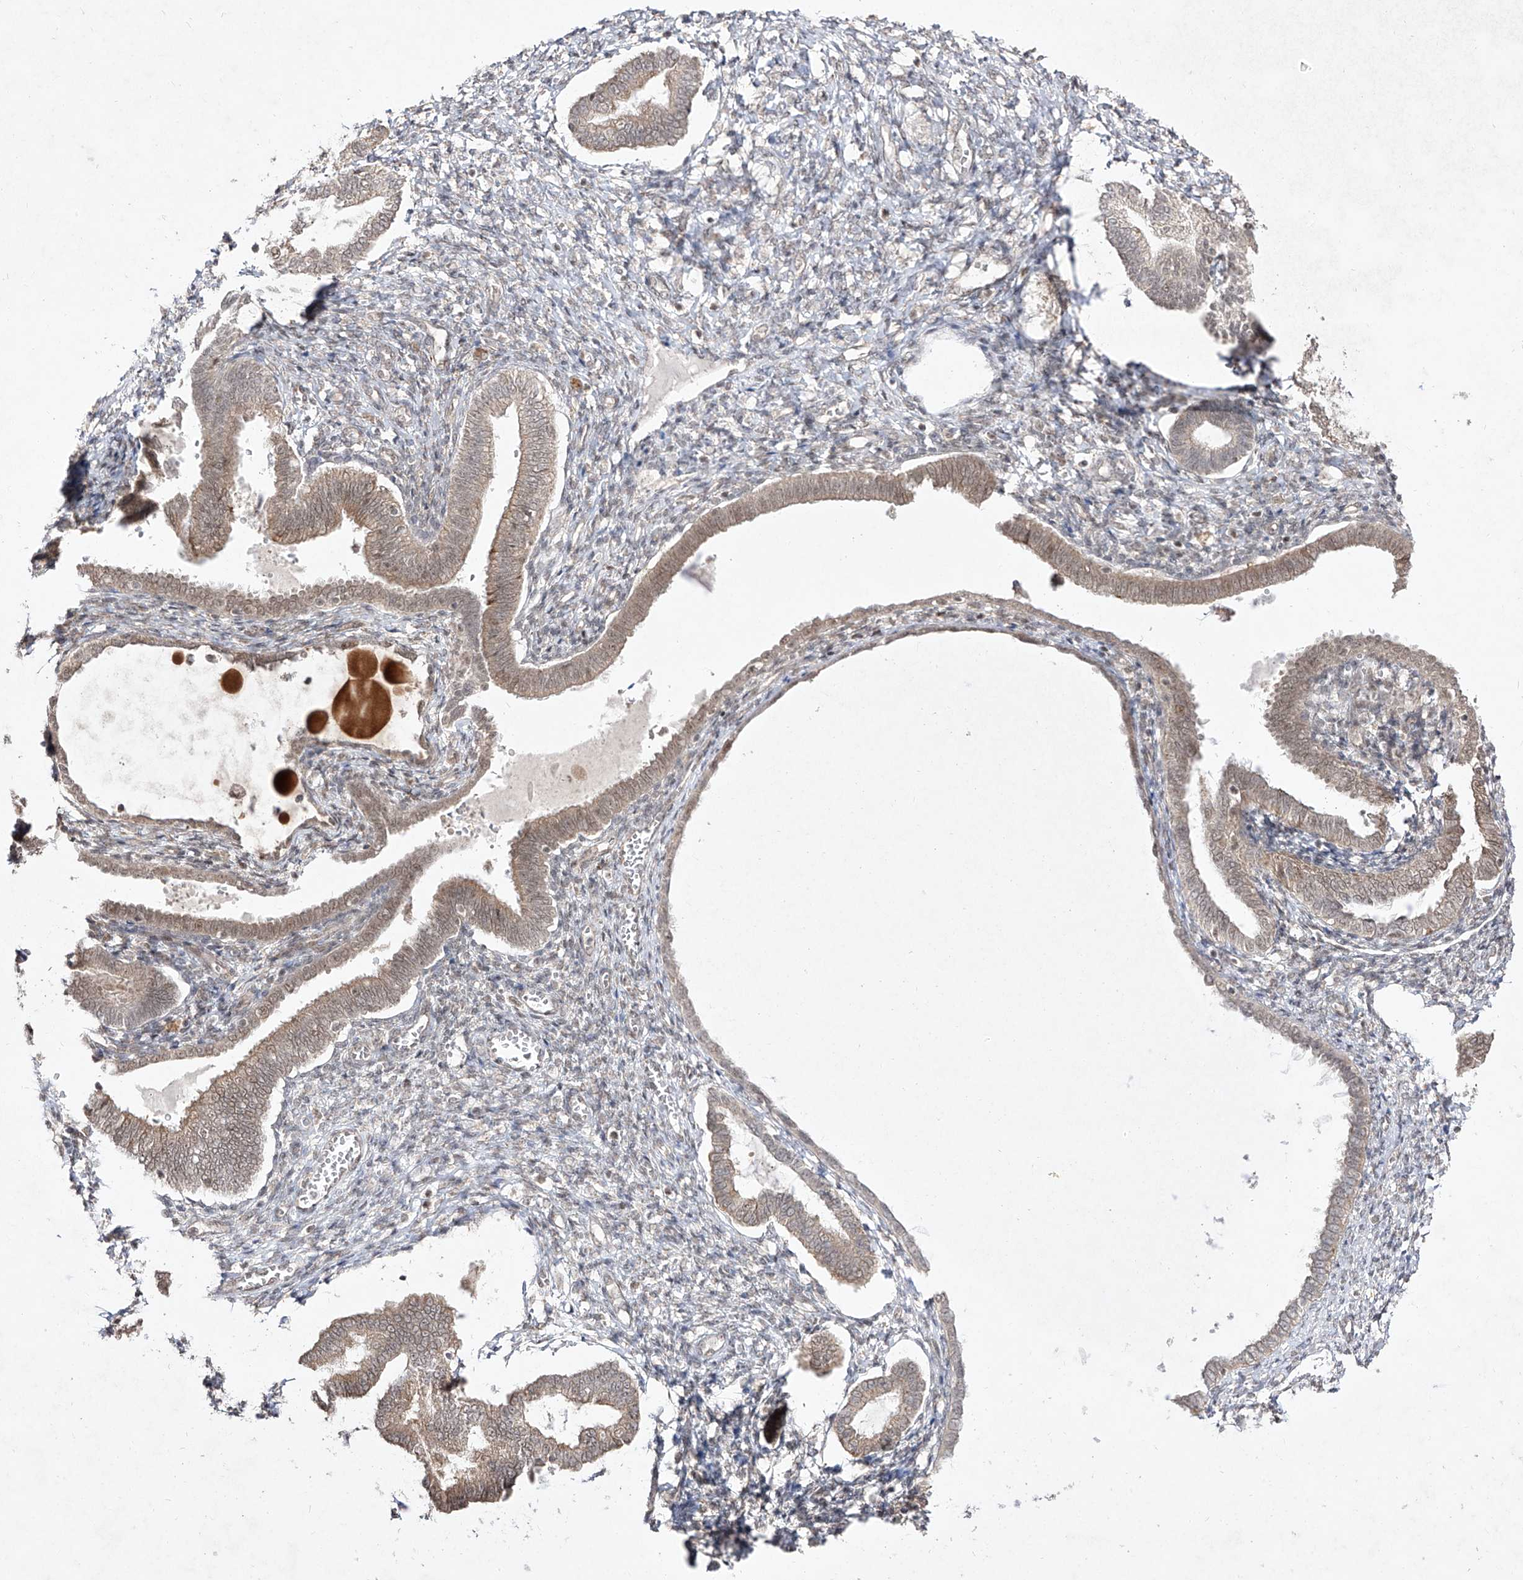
{"staining": {"intensity": "negative", "quantity": "none", "location": "none"}, "tissue": "endometrium", "cell_type": "Cells in endometrial stroma", "image_type": "normal", "snomed": [{"axis": "morphology", "description": "Normal tissue, NOS"}, {"axis": "topography", "description": "Endometrium"}], "caption": "IHC of benign human endometrium exhibits no staining in cells in endometrial stroma.", "gene": "SNRNP27", "patient": {"sex": "female", "age": 77}}